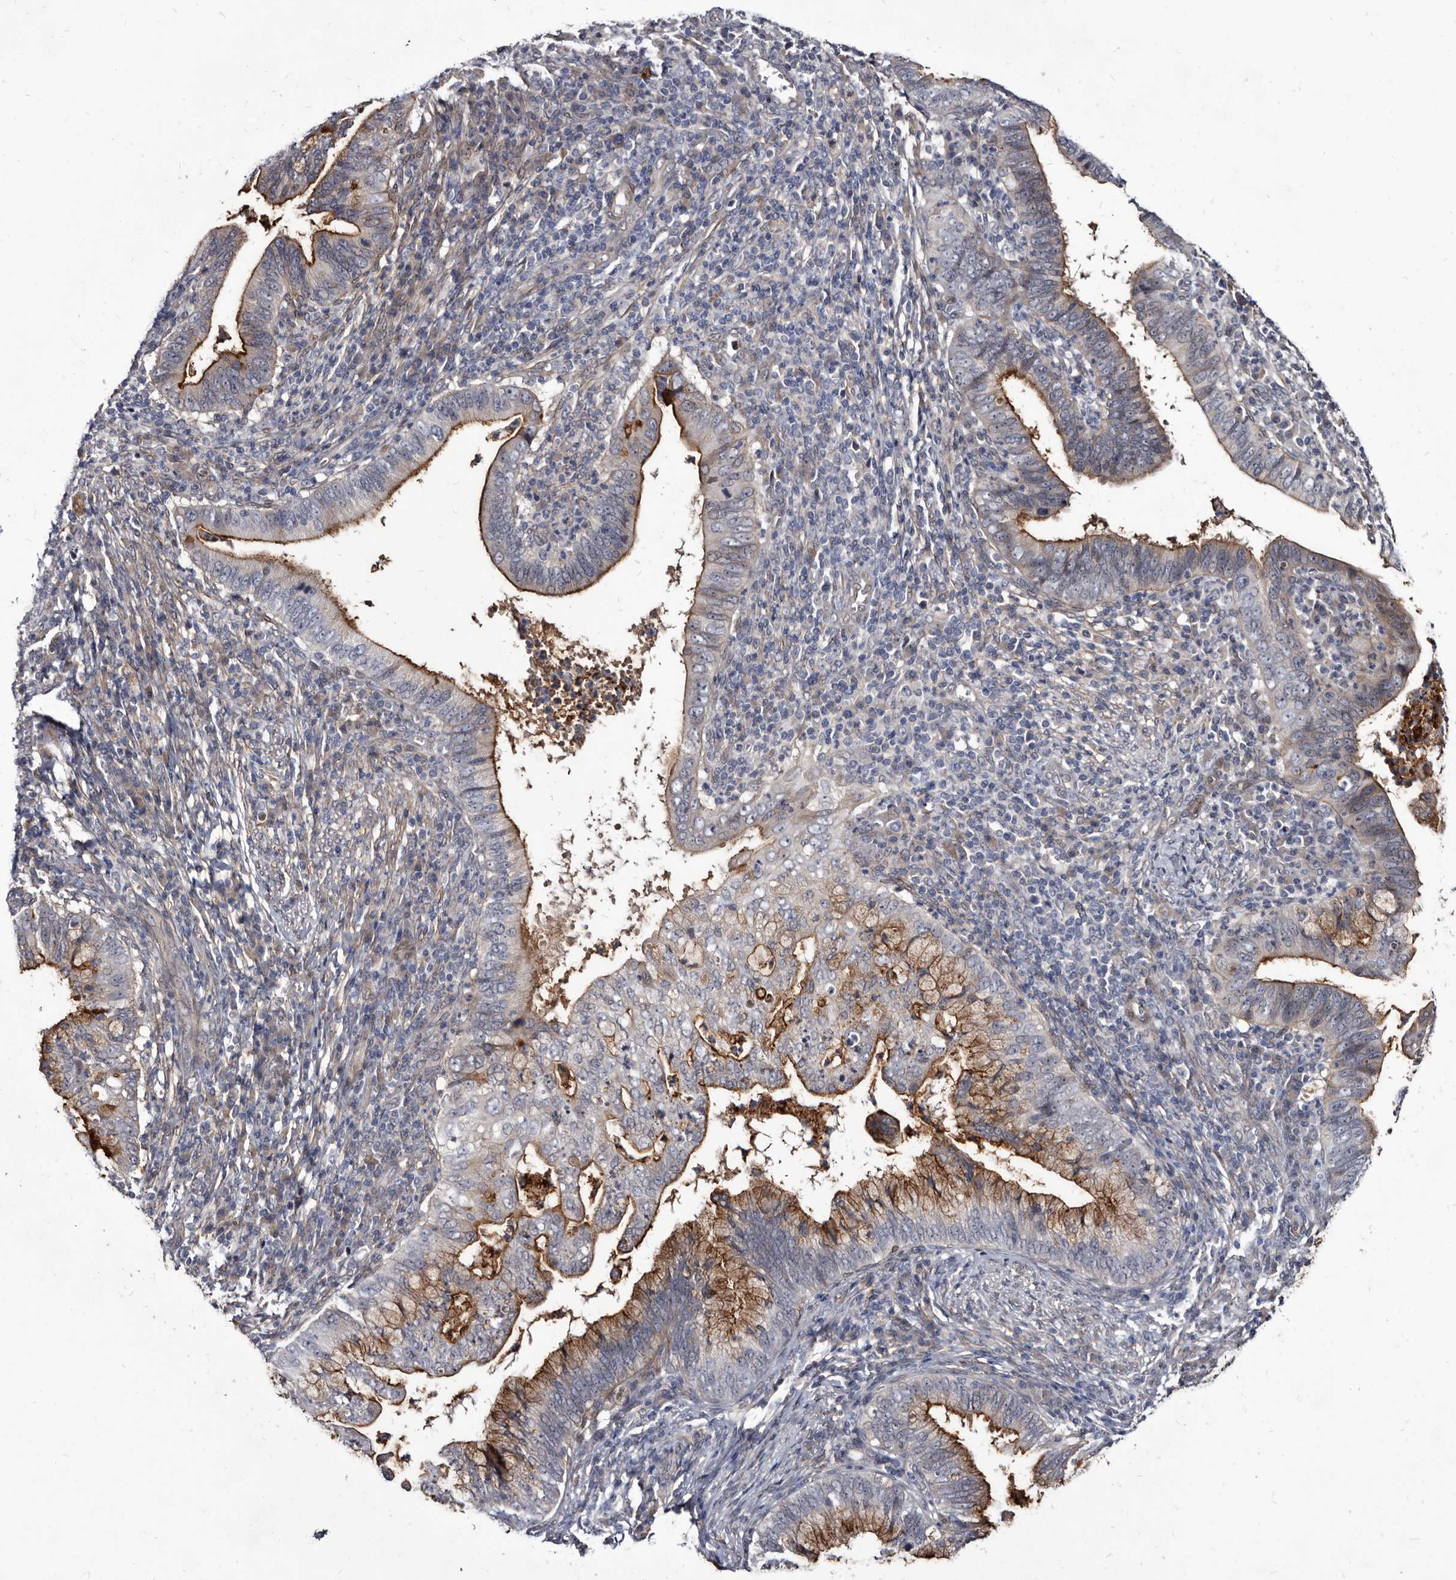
{"staining": {"intensity": "moderate", "quantity": "25%-75%", "location": "cytoplasmic/membranous"}, "tissue": "cervical cancer", "cell_type": "Tumor cells", "image_type": "cancer", "snomed": [{"axis": "morphology", "description": "Adenocarcinoma, NOS"}, {"axis": "topography", "description": "Cervix"}], "caption": "Immunohistochemistry (IHC) (DAB (3,3'-diaminobenzidine)) staining of human cervical adenocarcinoma demonstrates moderate cytoplasmic/membranous protein positivity in approximately 25%-75% of tumor cells. The staining is performed using DAB (3,3'-diaminobenzidine) brown chromogen to label protein expression. The nuclei are counter-stained blue using hematoxylin.", "gene": "PROM1", "patient": {"sex": "female", "age": 36}}